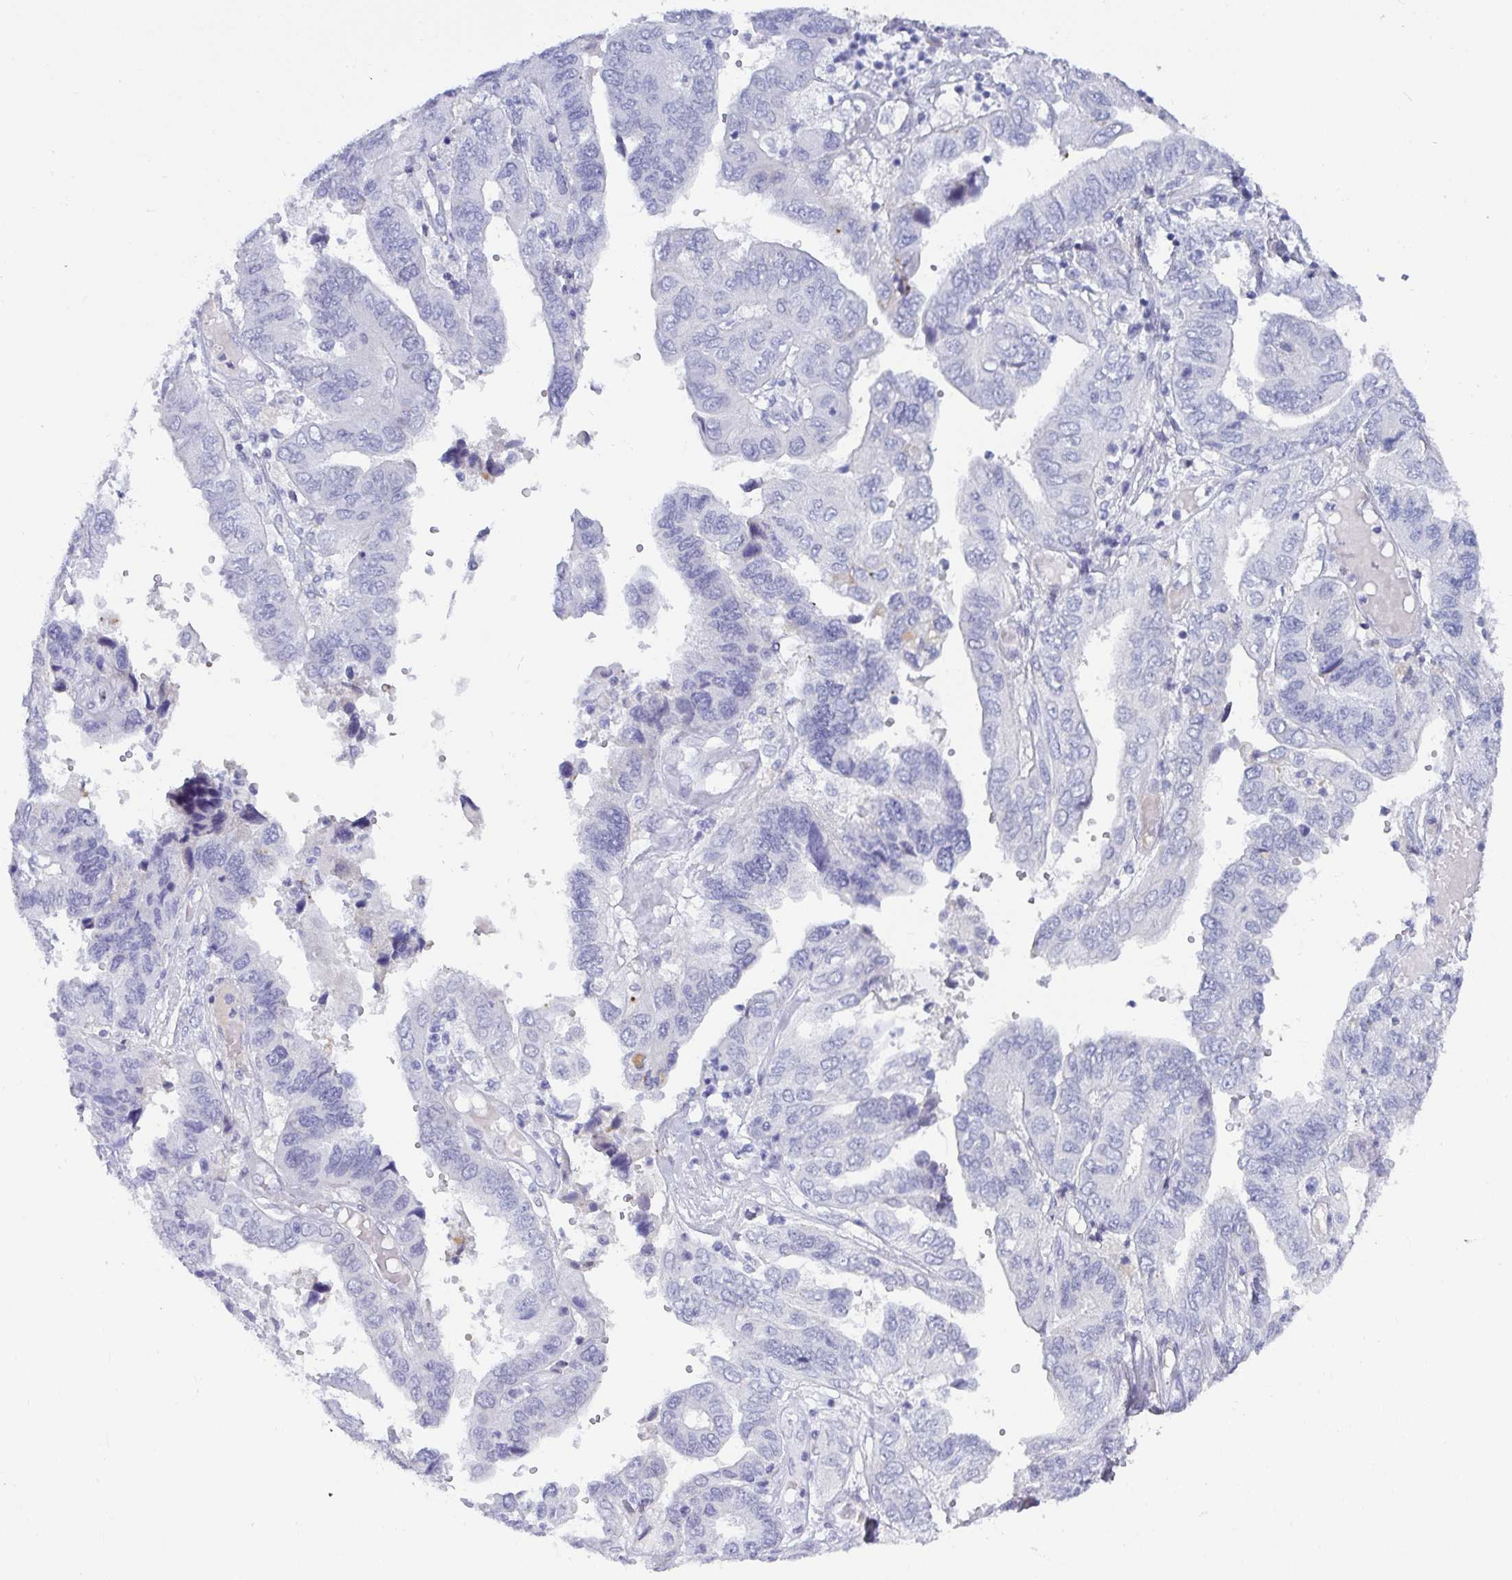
{"staining": {"intensity": "negative", "quantity": "none", "location": "none"}, "tissue": "ovarian cancer", "cell_type": "Tumor cells", "image_type": "cancer", "snomed": [{"axis": "morphology", "description": "Cystadenocarcinoma, serous, NOS"}, {"axis": "topography", "description": "Ovary"}], "caption": "DAB immunohistochemical staining of ovarian serous cystadenocarcinoma reveals no significant staining in tumor cells.", "gene": "NPY", "patient": {"sex": "female", "age": 79}}